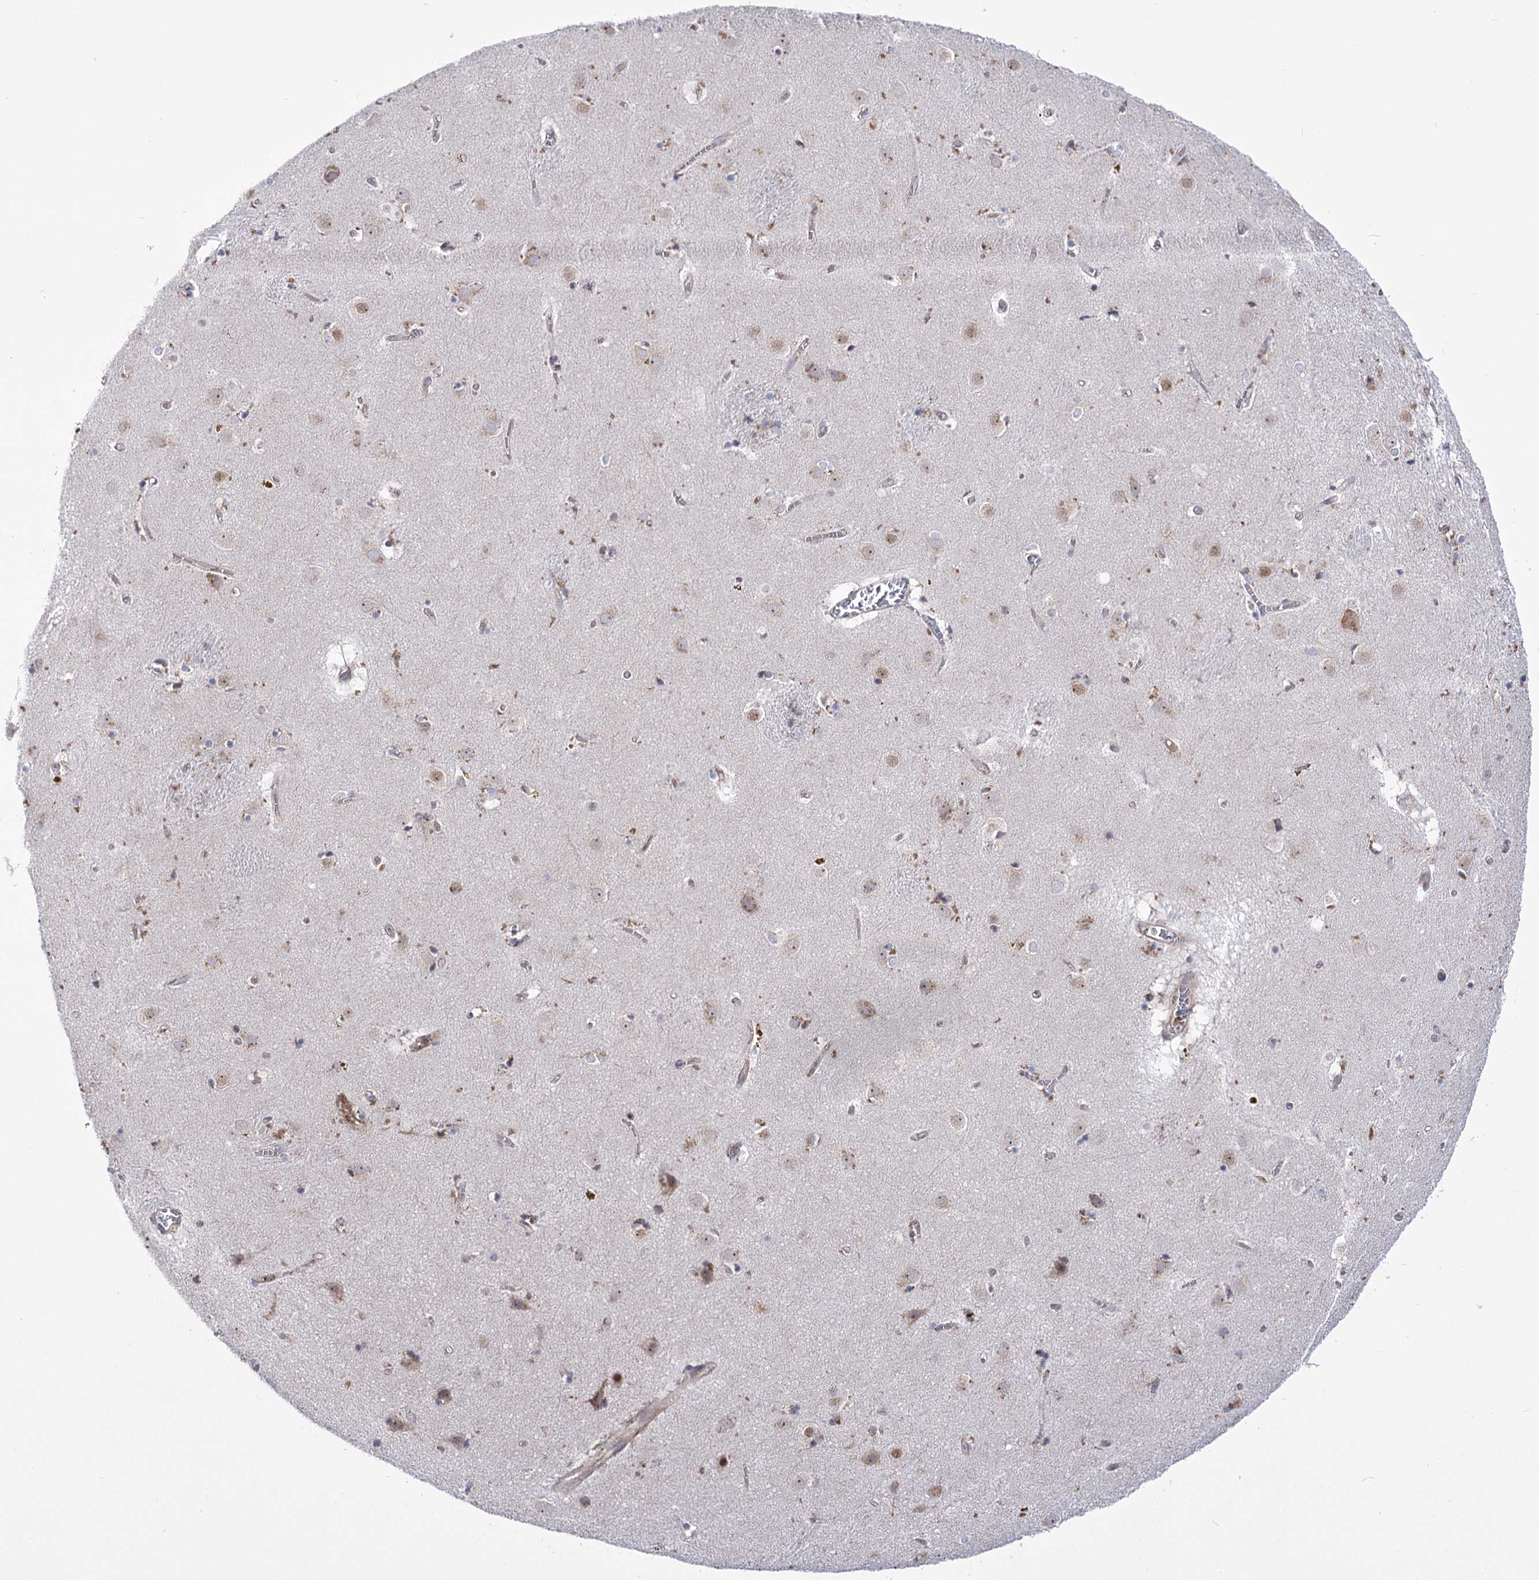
{"staining": {"intensity": "weak", "quantity": "<25%", "location": "cytoplasmic/membranous"}, "tissue": "caudate", "cell_type": "Glial cells", "image_type": "normal", "snomed": [{"axis": "morphology", "description": "Normal tissue, NOS"}, {"axis": "topography", "description": "Lateral ventricle wall"}], "caption": "Immunohistochemical staining of benign human caudate demonstrates no significant expression in glial cells. (Stains: DAB (3,3'-diaminobenzidine) immunohistochemistry (IHC) with hematoxylin counter stain, Microscopy: brightfield microscopy at high magnification).", "gene": "ZNF622", "patient": {"sex": "male", "age": 70}}